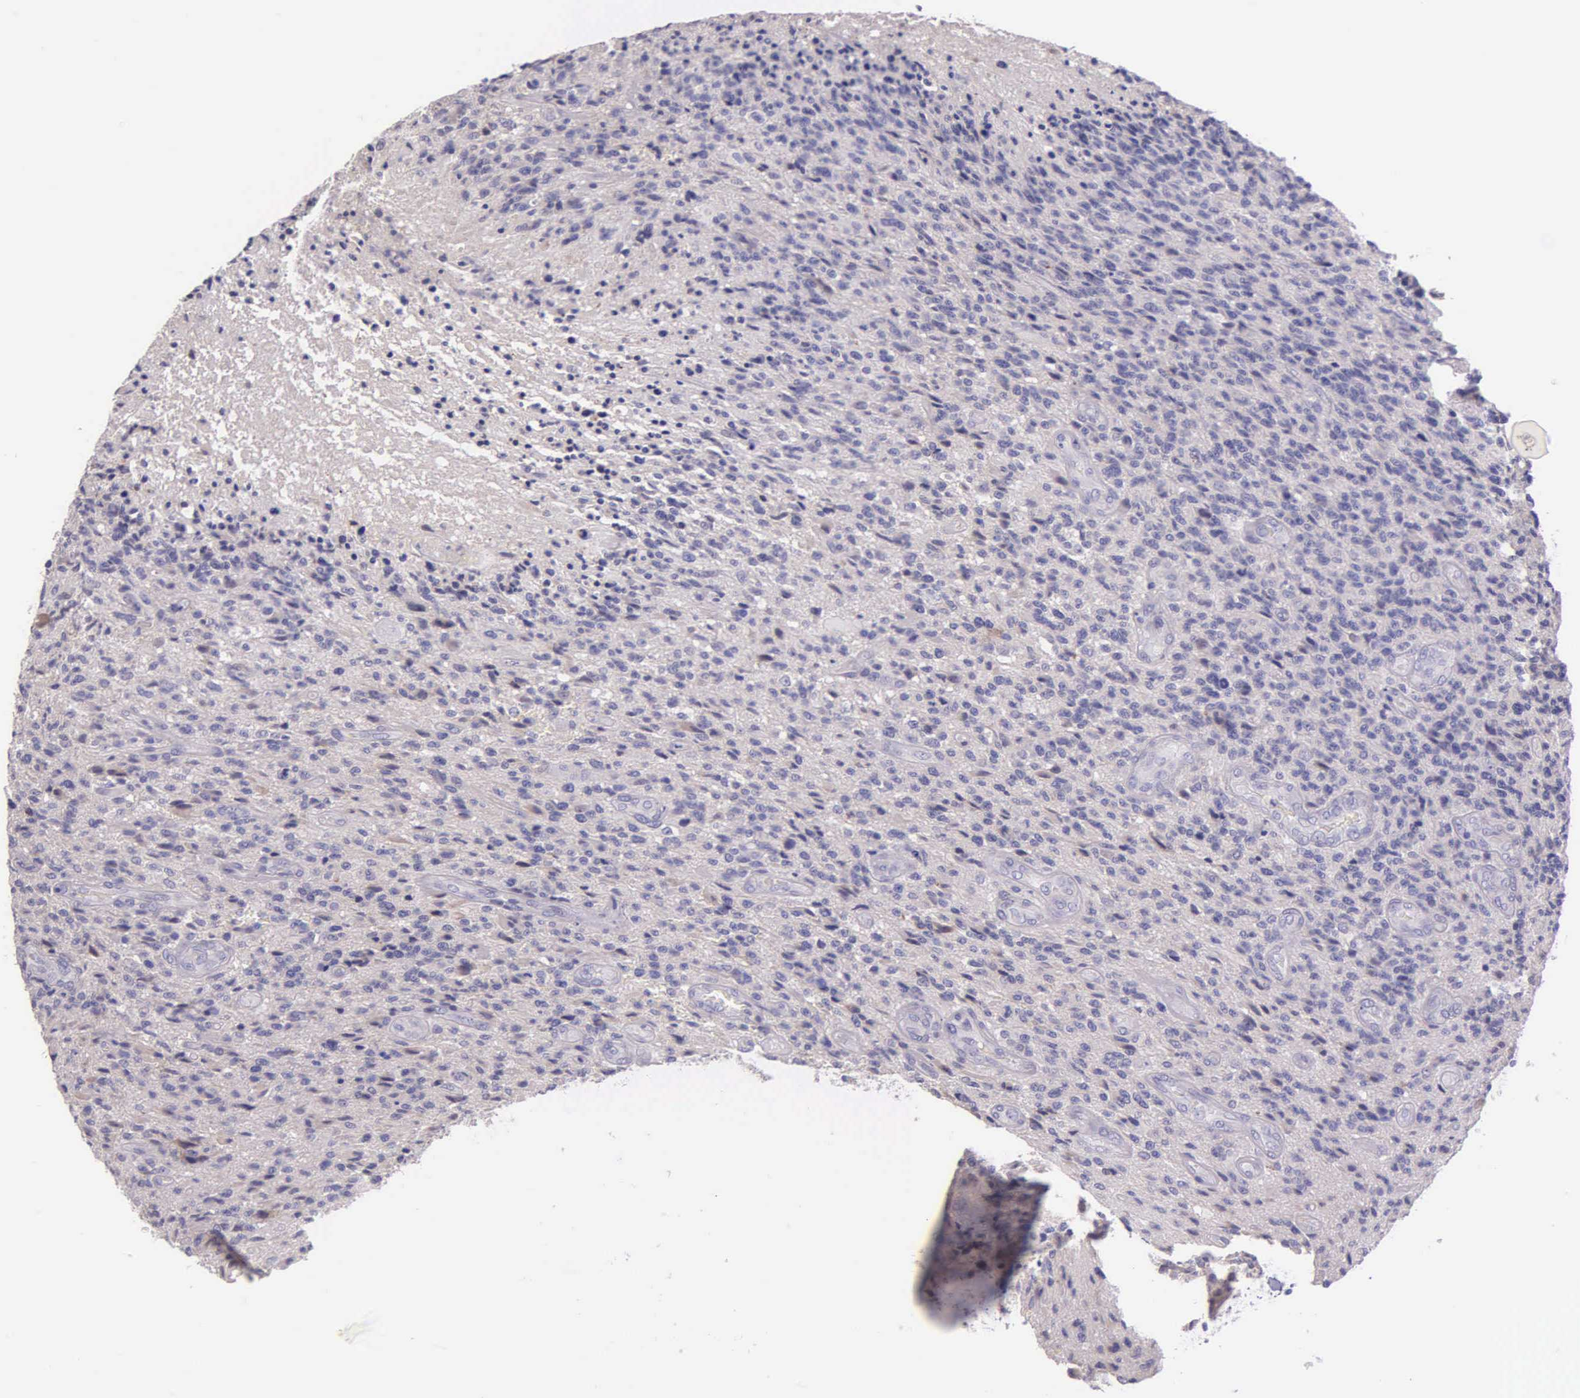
{"staining": {"intensity": "negative", "quantity": "none", "location": "none"}, "tissue": "glioma", "cell_type": "Tumor cells", "image_type": "cancer", "snomed": [{"axis": "morphology", "description": "Glioma, malignant, High grade"}, {"axis": "topography", "description": "Brain"}], "caption": "Immunohistochemistry (IHC) of glioma demonstrates no staining in tumor cells.", "gene": "THSD7A", "patient": {"sex": "male", "age": 36}}